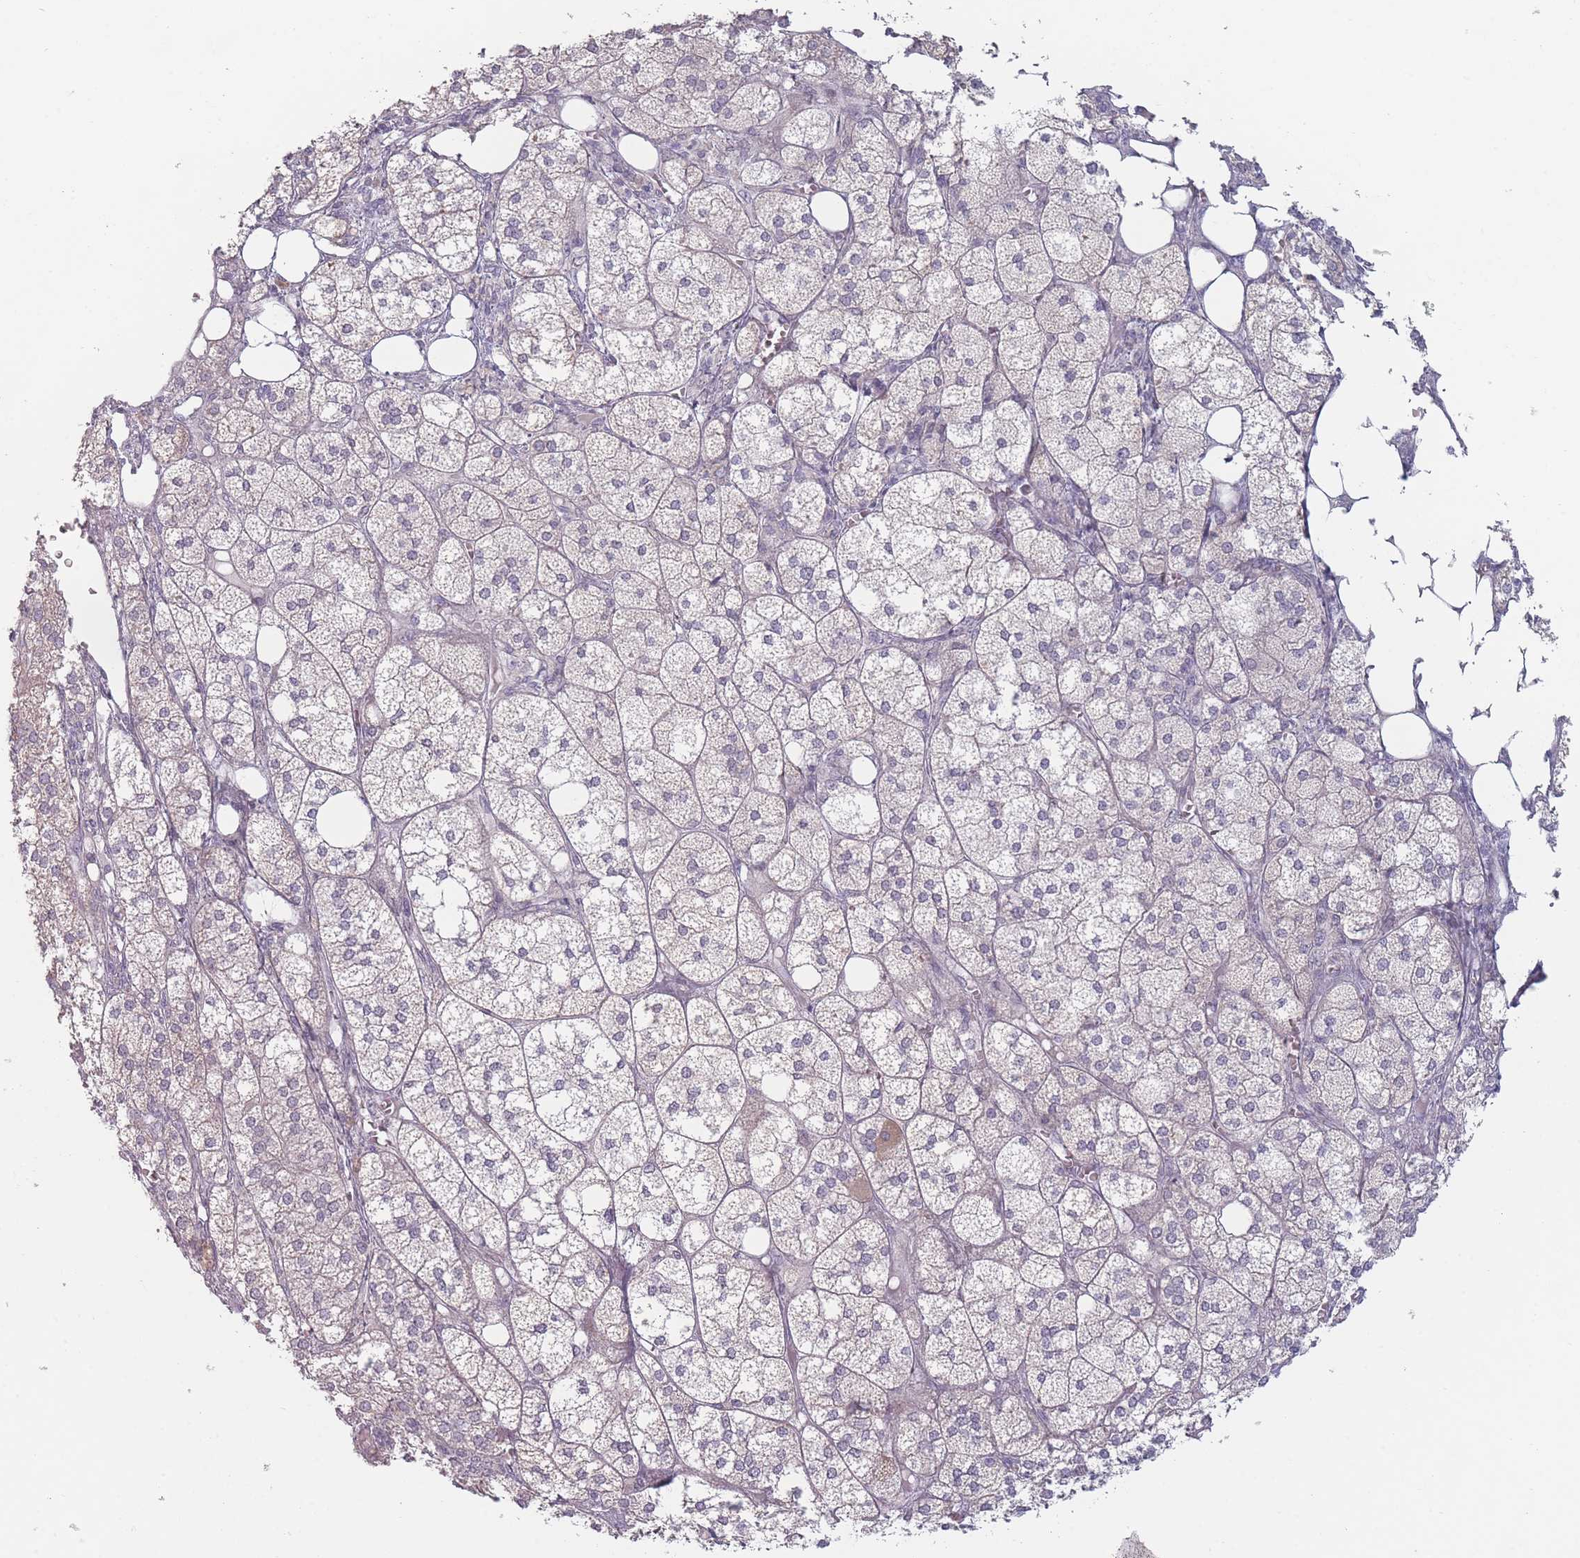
{"staining": {"intensity": "negative", "quantity": "none", "location": "none"}, "tissue": "adrenal gland", "cell_type": "Glandular cells", "image_type": "normal", "snomed": [{"axis": "morphology", "description": "Normal tissue, NOS"}, {"axis": "topography", "description": "Adrenal gland"}], "caption": "DAB immunohistochemical staining of unremarkable human adrenal gland displays no significant positivity in glandular cells.", "gene": "RASL10B", "patient": {"sex": "female", "age": 61}}